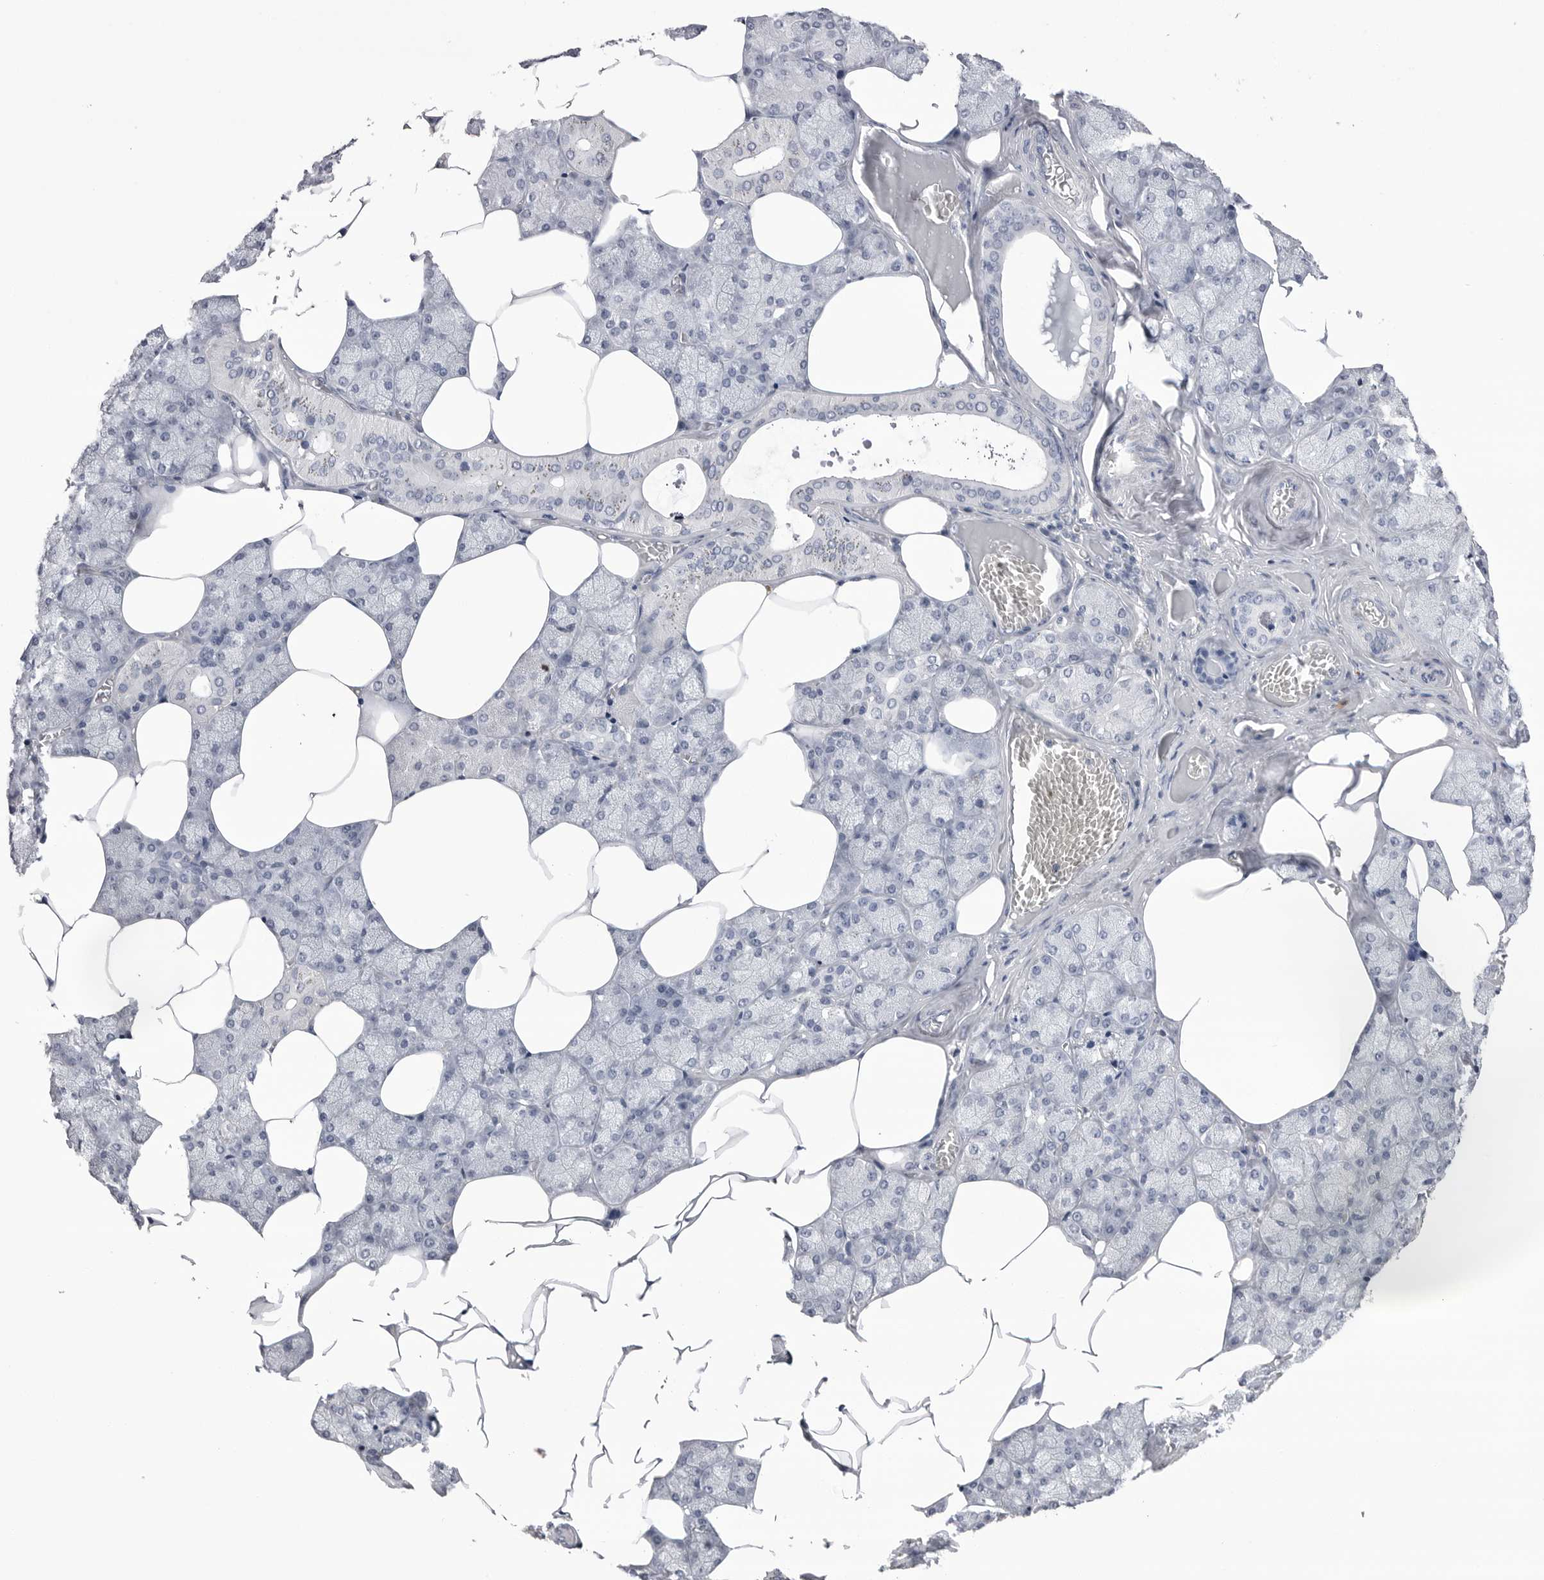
{"staining": {"intensity": "negative", "quantity": "none", "location": "none"}, "tissue": "salivary gland", "cell_type": "Glandular cells", "image_type": "normal", "snomed": [{"axis": "morphology", "description": "Normal tissue, NOS"}, {"axis": "topography", "description": "Salivary gland"}], "caption": "The micrograph displays no staining of glandular cells in benign salivary gland.", "gene": "DLGAP3", "patient": {"sex": "male", "age": 62}}